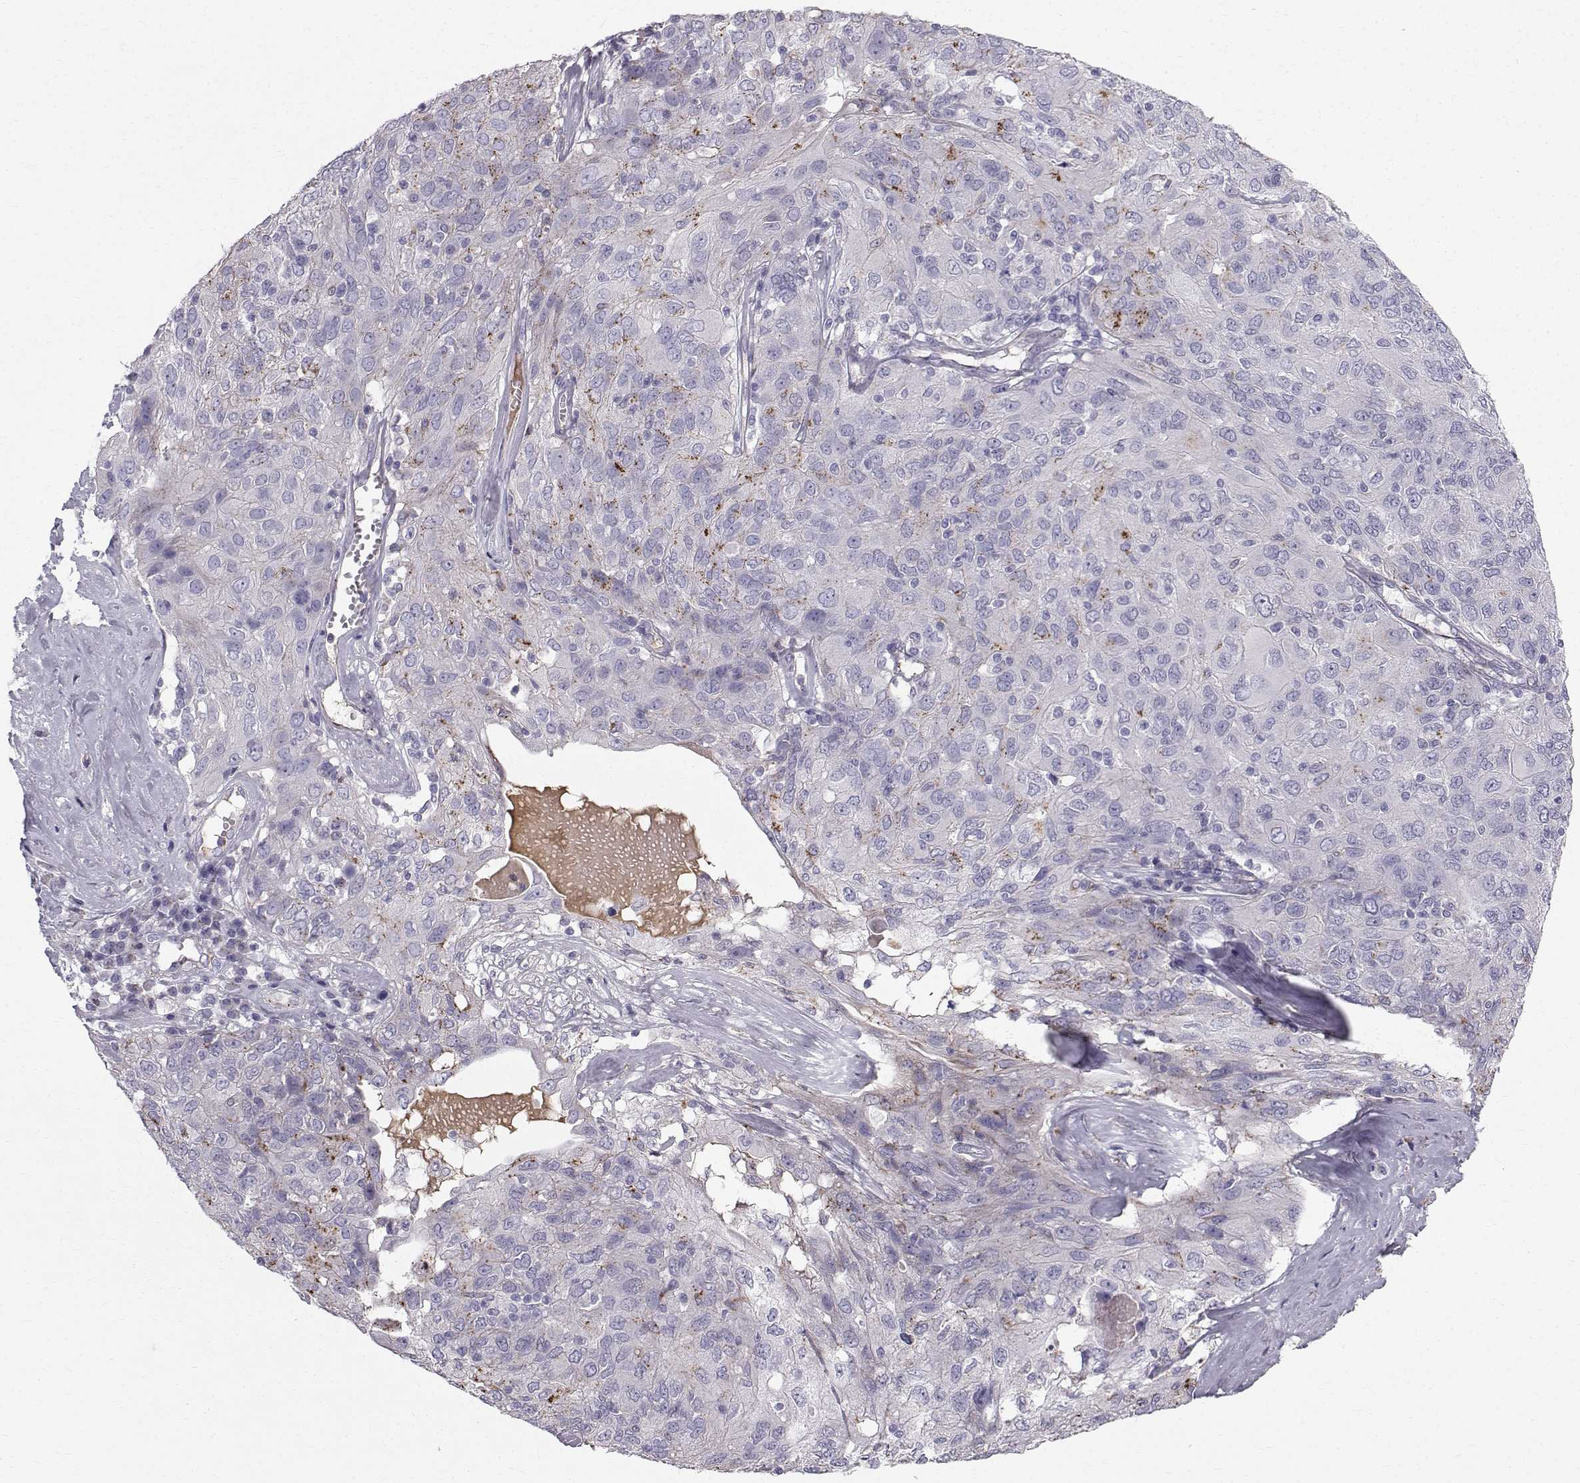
{"staining": {"intensity": "moderate", "quantity": "<25%", "location": "cytoplasmic/membranous"}, "tissue": "ovarian cancer", "cell_type": "Tumor cells", "image_type": "cancer", "snomed": [{"axis": "morphology", "description": "Carcinoma, endometroid"}, {"axis": "topography", "description": "Ovary"}], "caption": "Immunohistochemistry (DAB (3,3'-diaminobenzidine)) staining of human ovarian cancer (endometroid carcinoma) exhibits moderate cytoplasmic/membranous protein staining in approximately <25% of tumor cells.", "gene": "CALCR", "patient": {"sex": "female", "age": 50}}